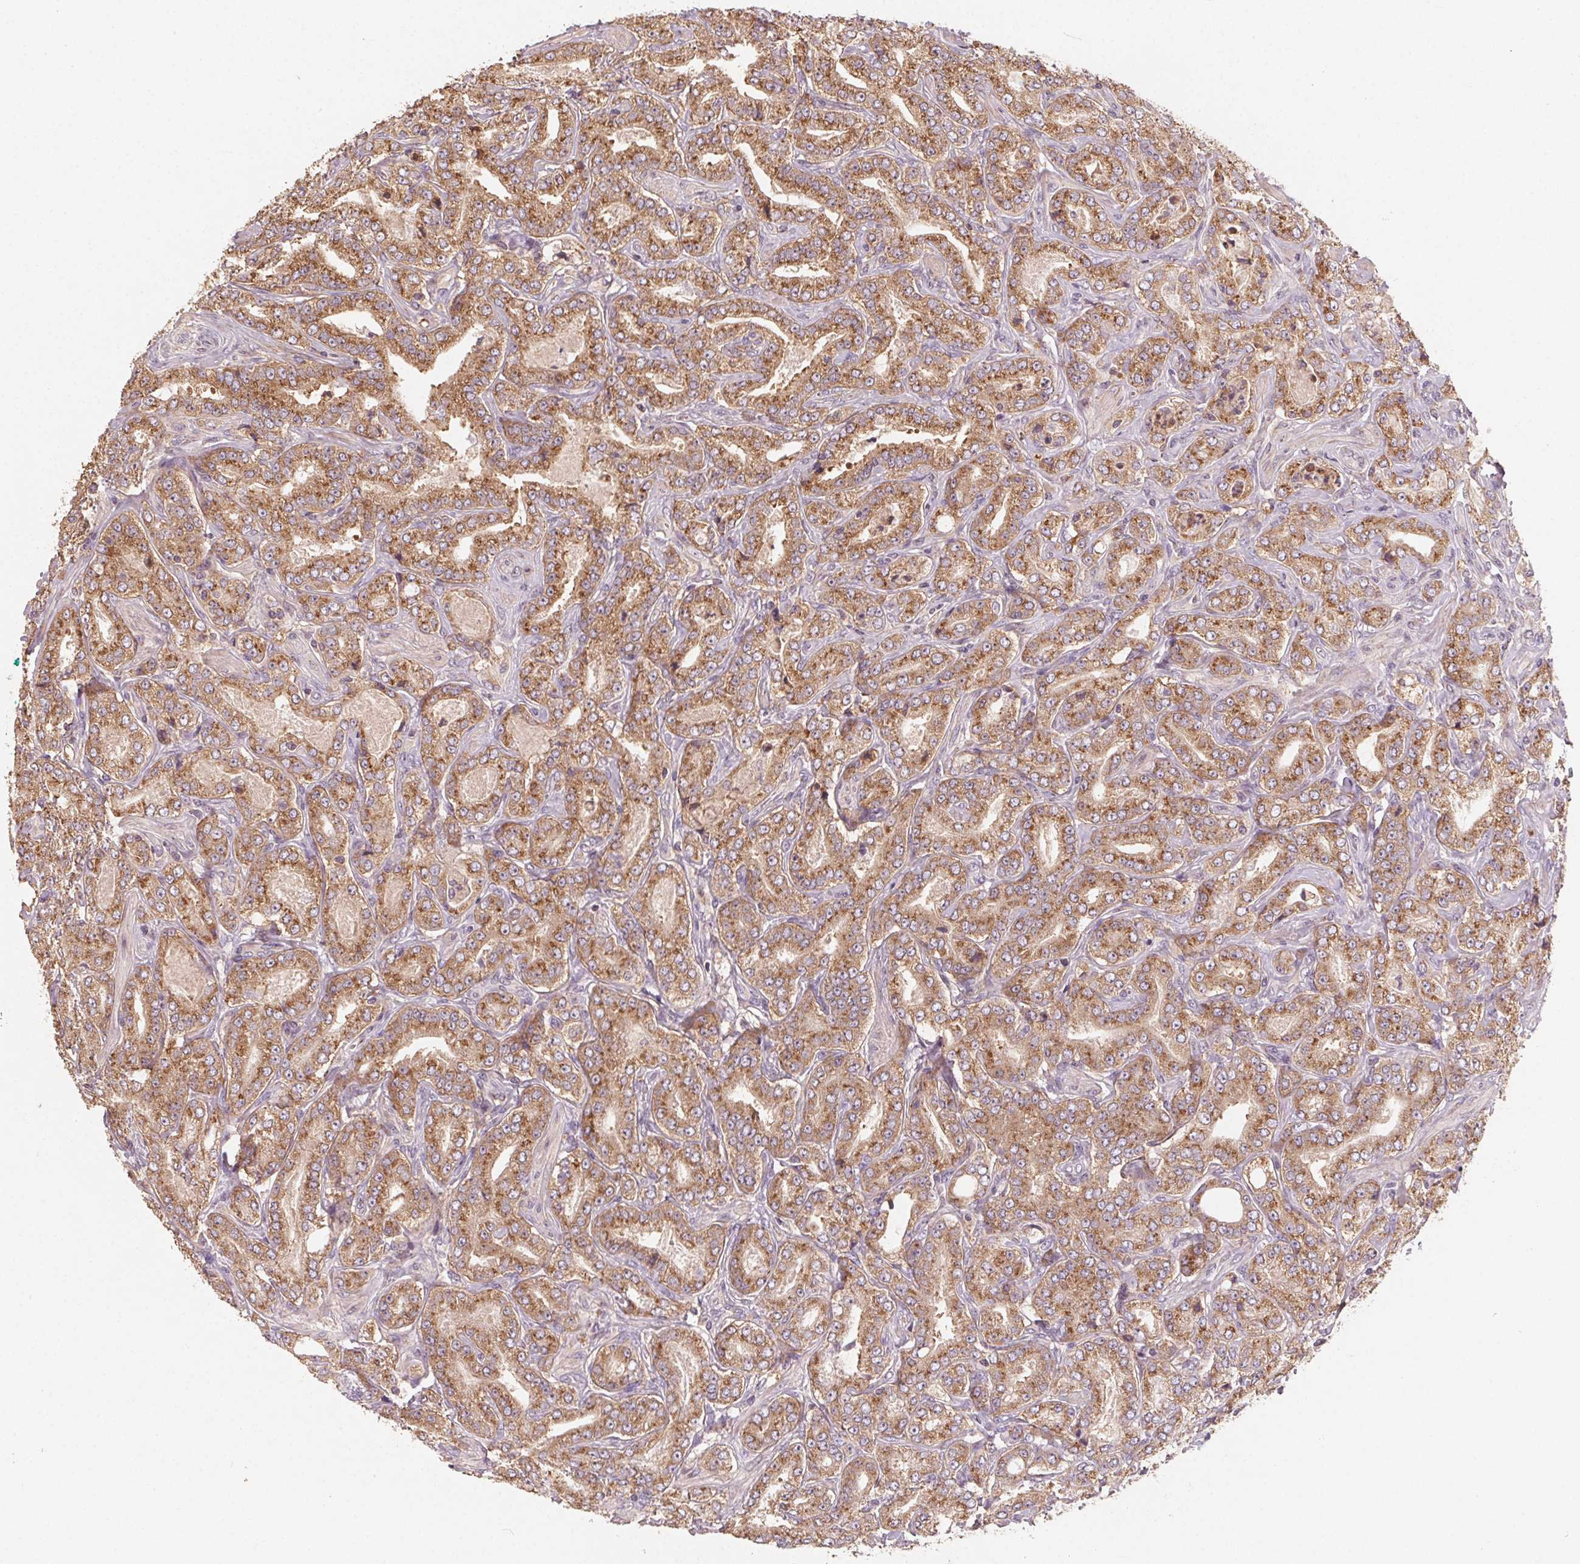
{"staining": {"intensity": "moderate", "quantity": ">75%", "location": "cytoplasmic/membranous"}, "tissue": "prostate cancer", "cell_type": "Tumor cells", "image_type": "cancer", "snomed": [{"axis": "morphology", "description": "Adenocarcinoma, NOS"}, {"axis": "topography", "description": "Prostate"}], "caption": "Moderate cytoplasmic/membranous protein positivity is seen in approximately >75% of tumor cells in prostate cancer.", "gene": "AP1S1", "patient": {"sex": "male", "age": 64}}